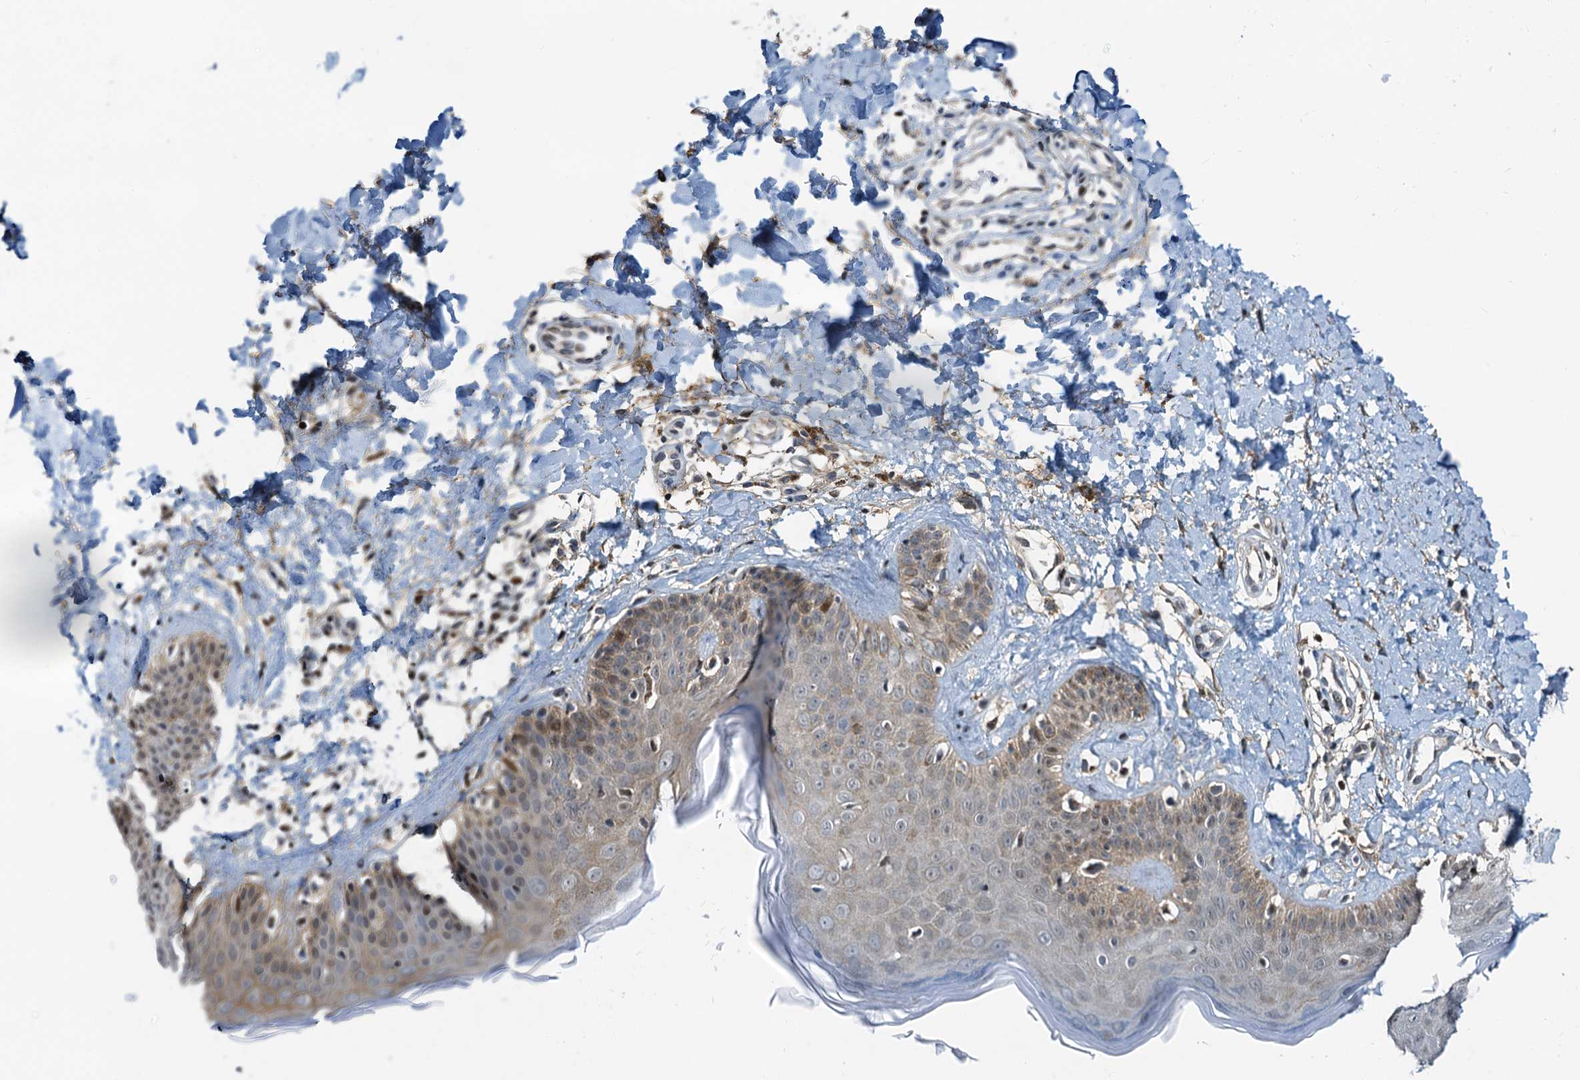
{"staining": {"intensity": "negative", "quantity": "none", "location": "none"}, "tissue": "skin", "cell_type": "Fibroblasts", "image_type": "normal", "snomed": [{"axis": "morphology", "description": "Normal tissue, NOS"}, {"axis": "topography", "description": "Skin"}], "caption": "Immunohistochemistry (IHC) micrograph of unremarkable skin stained for a protein (brown), which displays no positivity in fibroblasts.", "gene": "PTGES3", "patient": {"sex": "male", "age": 52}}